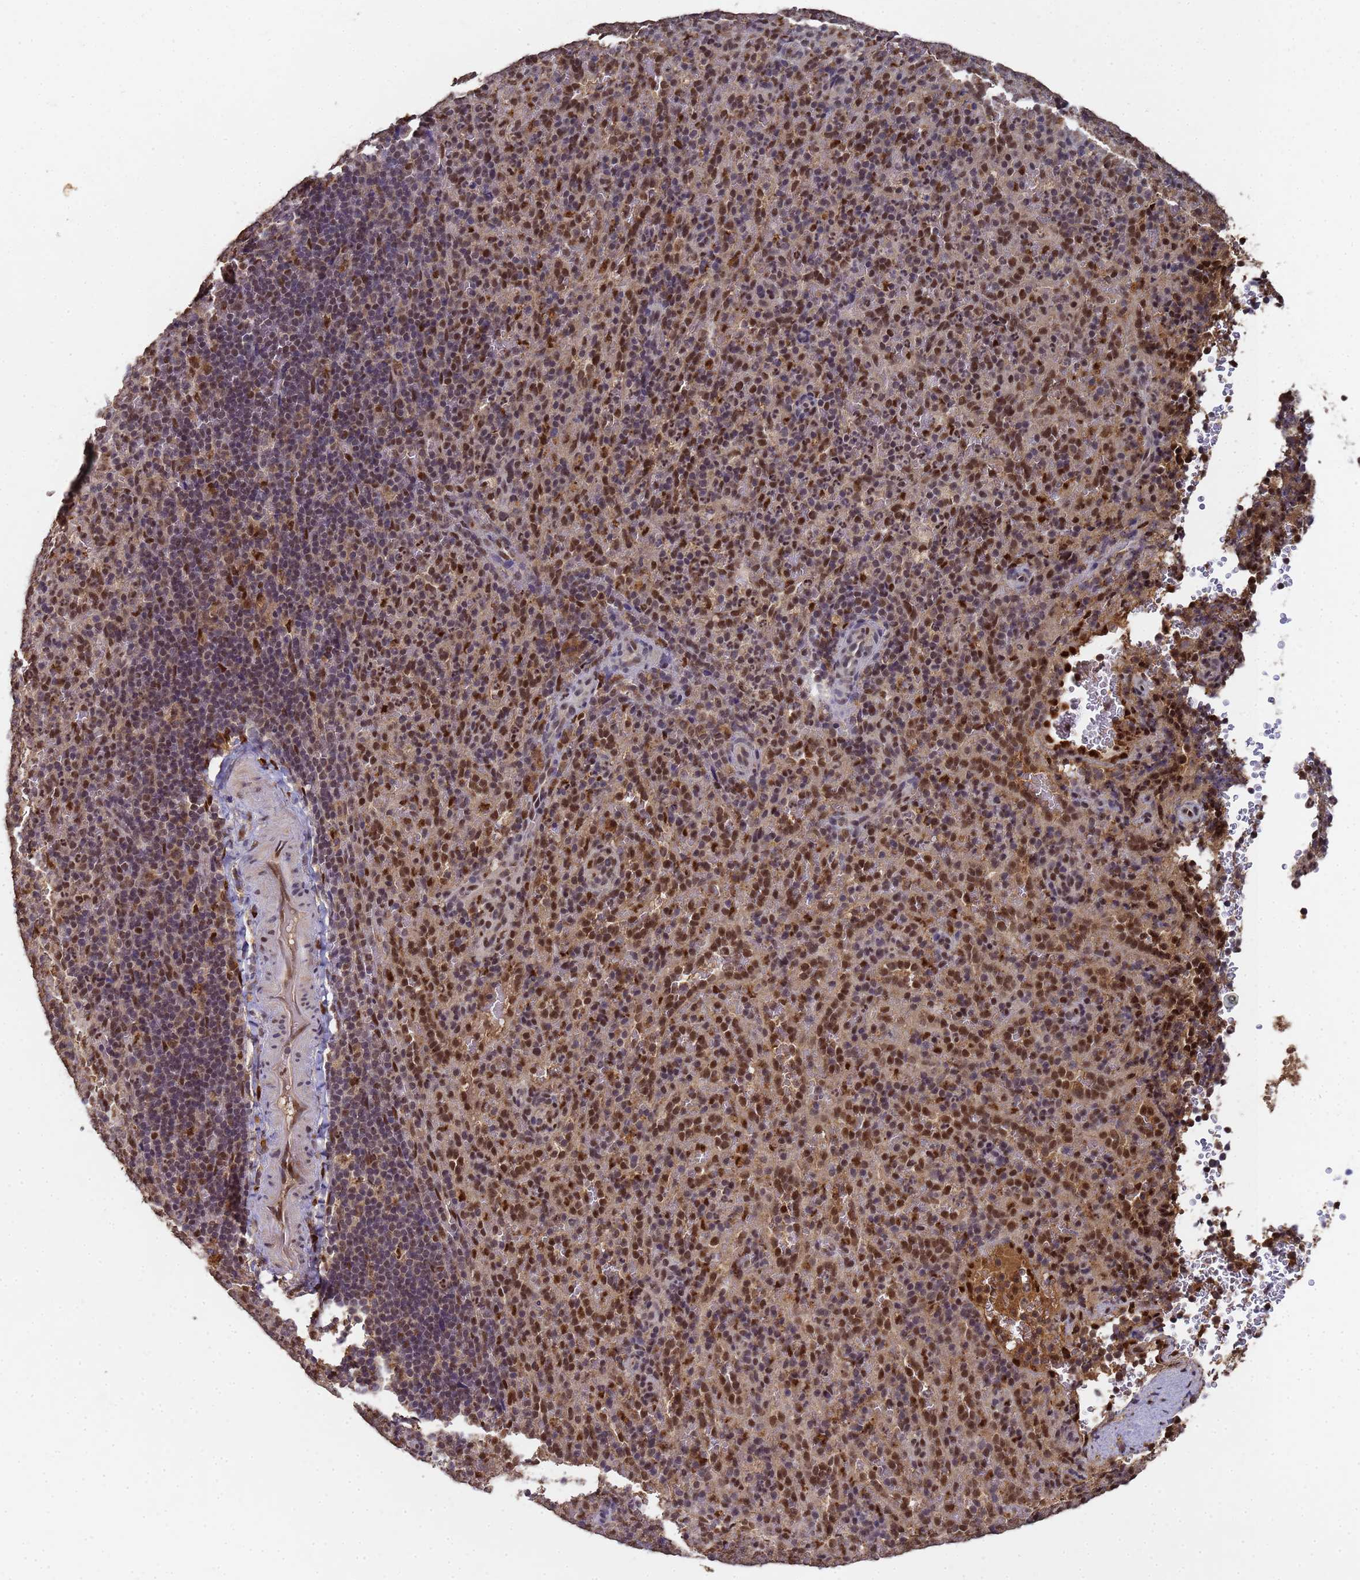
{"staining": {"intensity": "strong", "quantity": "25%-75%", "location": "cytoplasmic/membranous,nuclear"}, "tissue": "spleen", "cell_type": "Cells in red pulp", "image_type": "normal", "snomed": [{"axis": "morphology", "description": "Normal tissue, NOS"}, {"axis": "topography", "description": "Spleen"}], "caption": "A high amount of strong cytoplasmic/membranous,nuclear staining is seen in about 25%-75% of cells in red pulp in benign spleen.", "gene": "SECISBP2", "patient": {"sex": "female", "age": 21}}